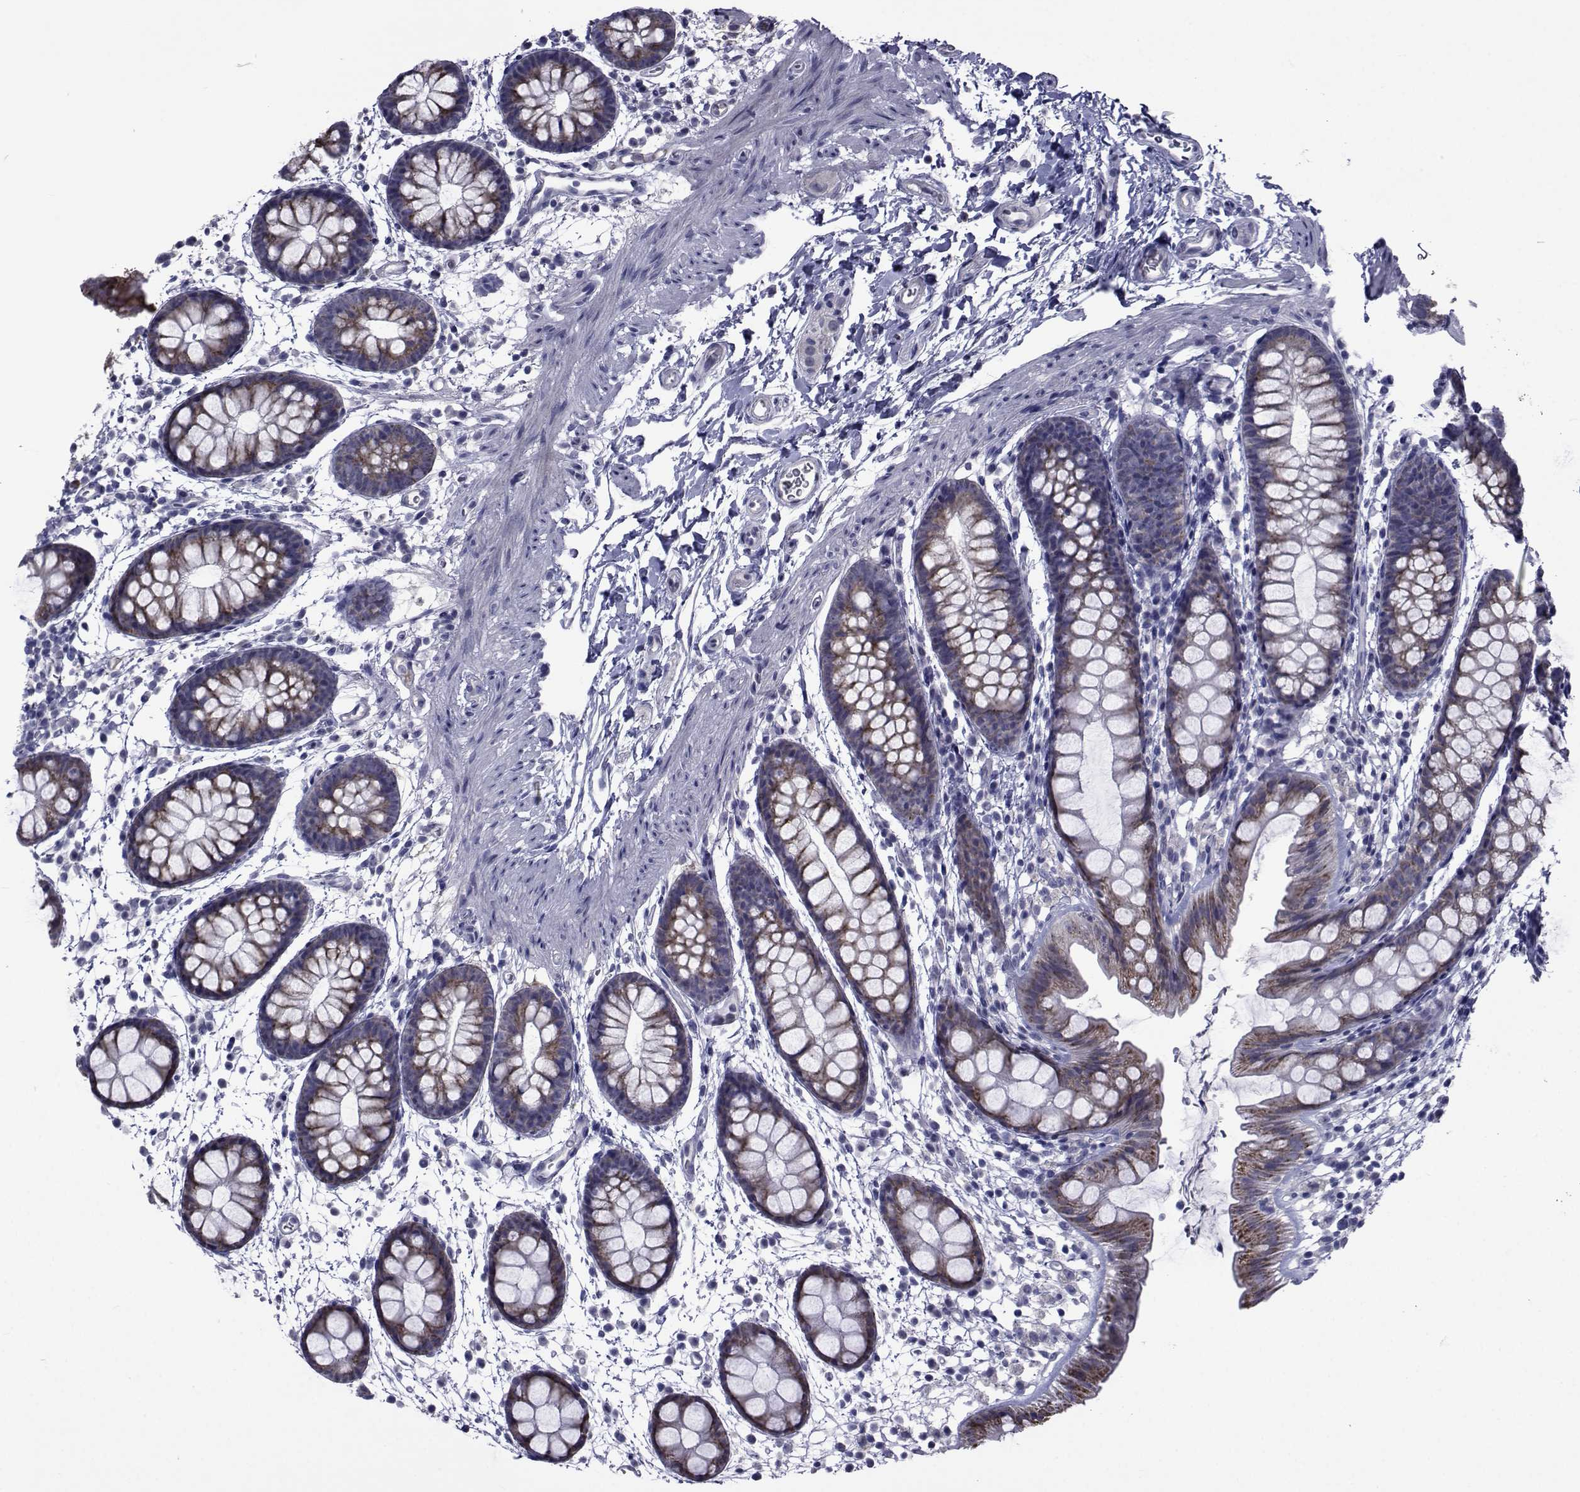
{"staining": {"intensity": "moderate", "quantity": "25%-75%", "location": "cytoplasmic/membranous"}, "tissue": "rectum", "cell_type": "Glandular cells", "image_type": "normal", "snomed": [{"axis": "morphology", "description": "Normal tissue, NOS"}, {"axis": "topography", "description": "Rectum"}], "caption": "Immunohistochemical staining of benign human rectum demonstrates moderate cytoplasmic/membranous protein expression in about 25%-75% of glandular cells. The staining was performed using DAB to visualize the protein expression in brown, while the nuclei were stained in blue with hematoxylin (Magnification: 20x).", "gene": "SEMA5B", "patient": {"sex": "male", "age": 57}}